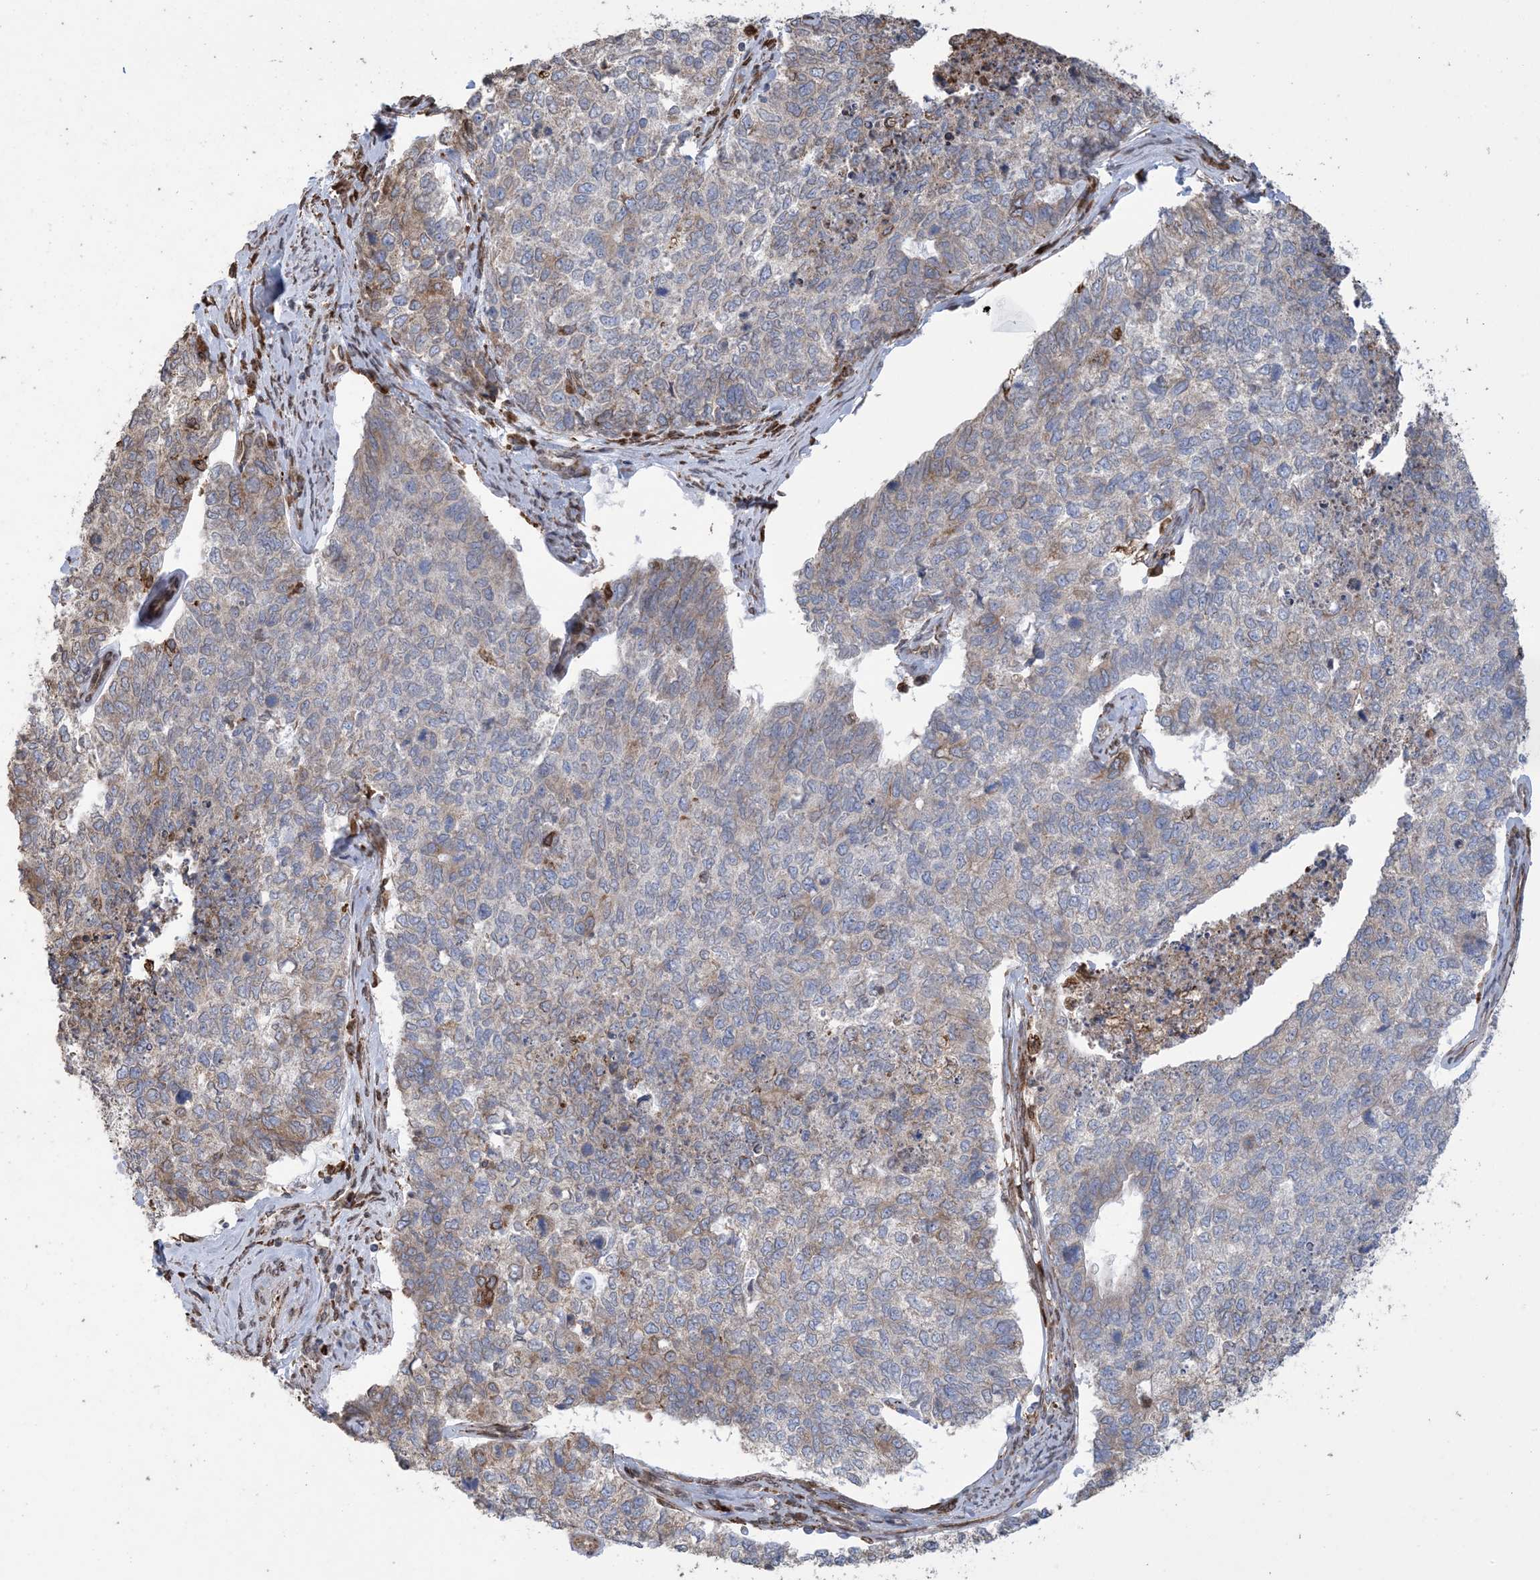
{"staining": {"intensity": "weak", "quantity": "<25%", "location": "cytoplasmic/membranous"}, "tissue": "cervical cancer", "cell_type": "Tumor cells", "image_type": "cancer", "snomed": [{"axis": "morphology", "description": "Squamous cell carcinoma, NOS"}, {"axis": "topography", "description": "Cervix"}], "caption": "Tumor cells show no significant protein expression in cervical cancer (squamous cell carcinoma).", "gene": "SHANK1", "patient": {"sex": "female", "age": 63}}